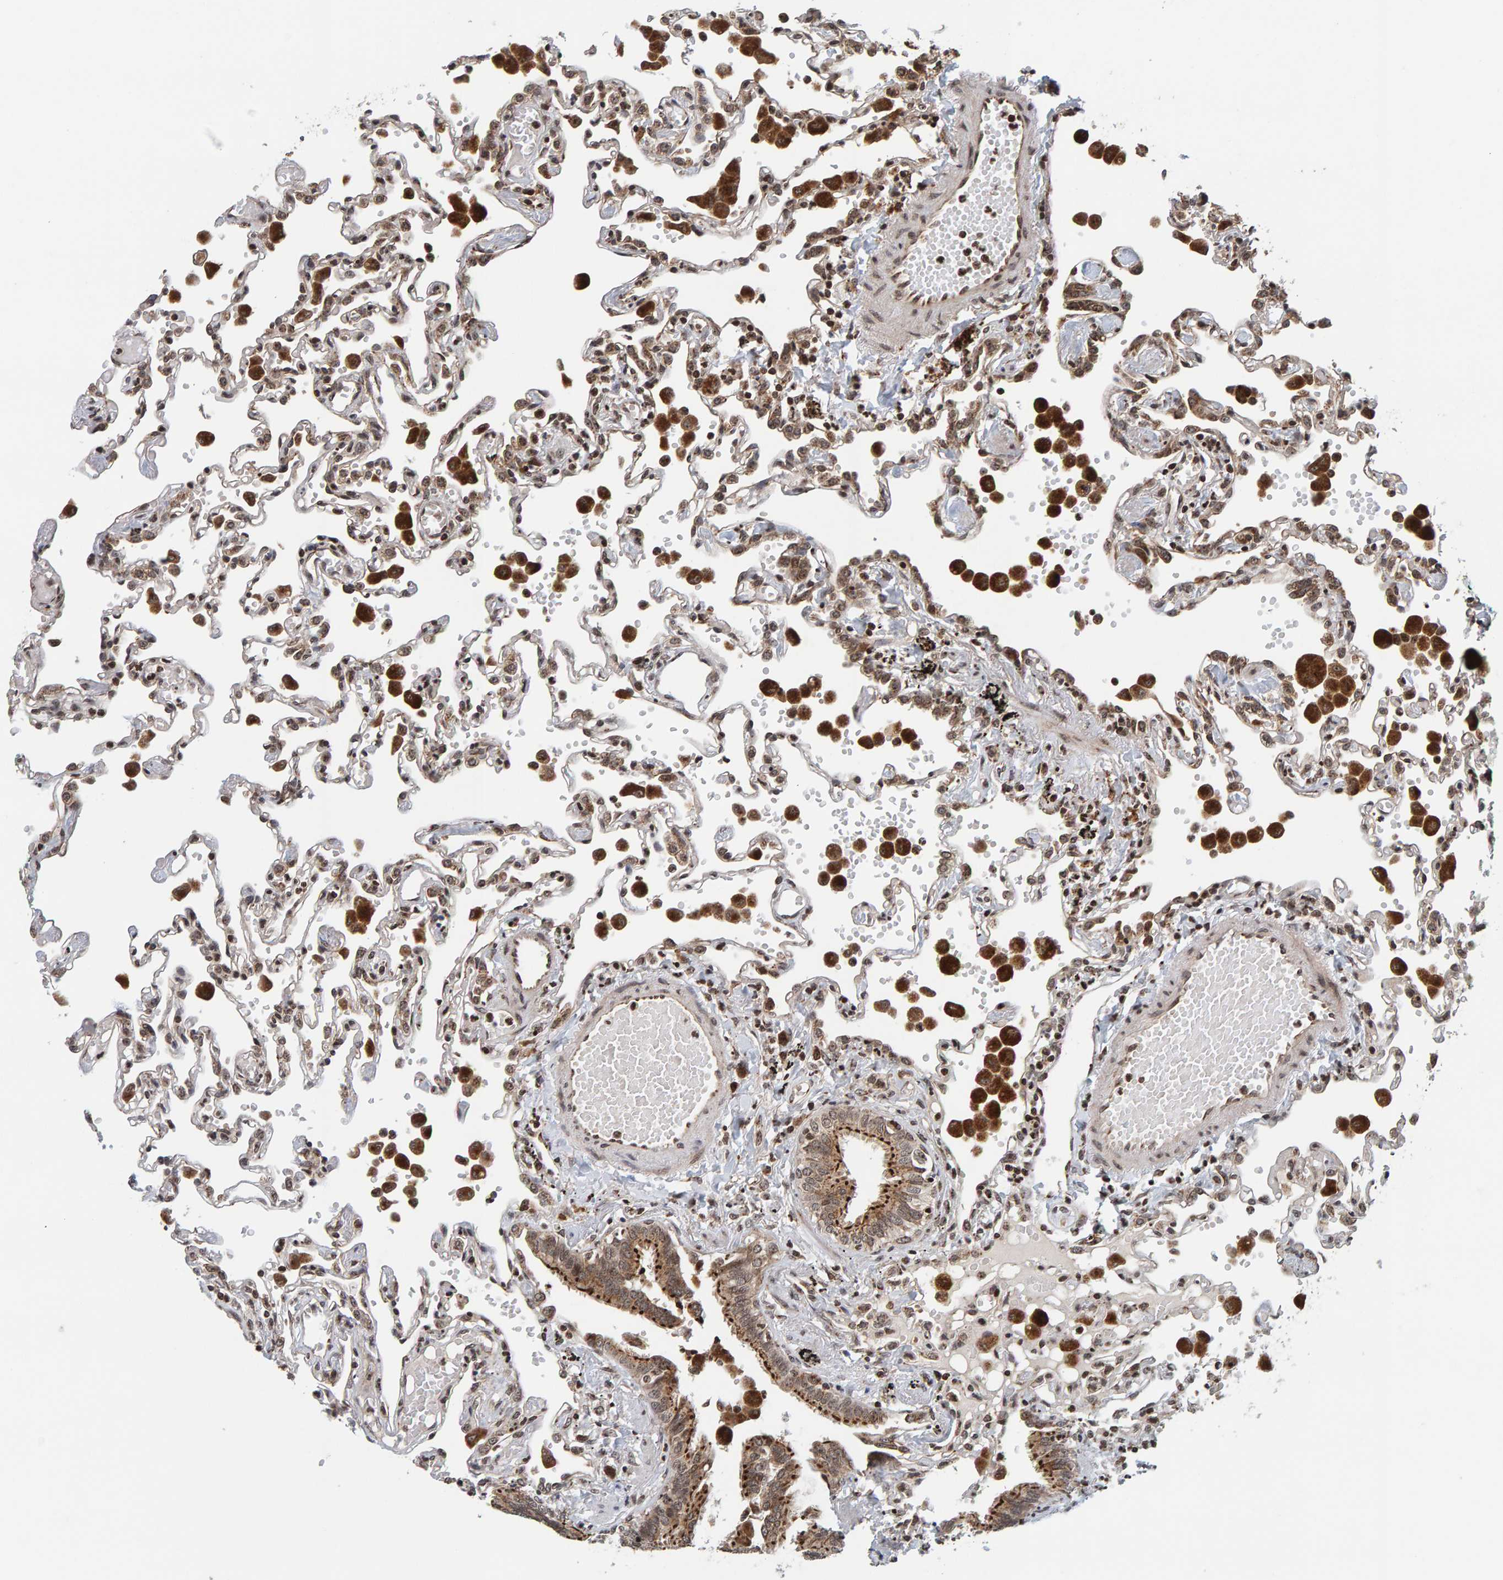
{"staining": {"intensity": "weak", "quantity": "25%-75%", "location": "cytoplasmic/membranous,nuclear"}, "tissue": "lung", "cell_type": "Alveolar cells", "image_type": "normal", "snomed": [{"axis": "morphology", "description": "Normal tissue, NOS"}, {"axis": "topography", "description": "Bronchus"}, {"axis": "topography", "description": "Lung"}], "caption": "A micrograph showing weak cytoplasmic/membranous,nuclear expression in approximately 25%-75% of alveolar cells in normal lung, as visualized by brown immunohistochemical staining.", "gene": "CCDC182", "patient": {"sex": "female", "age": 49}}